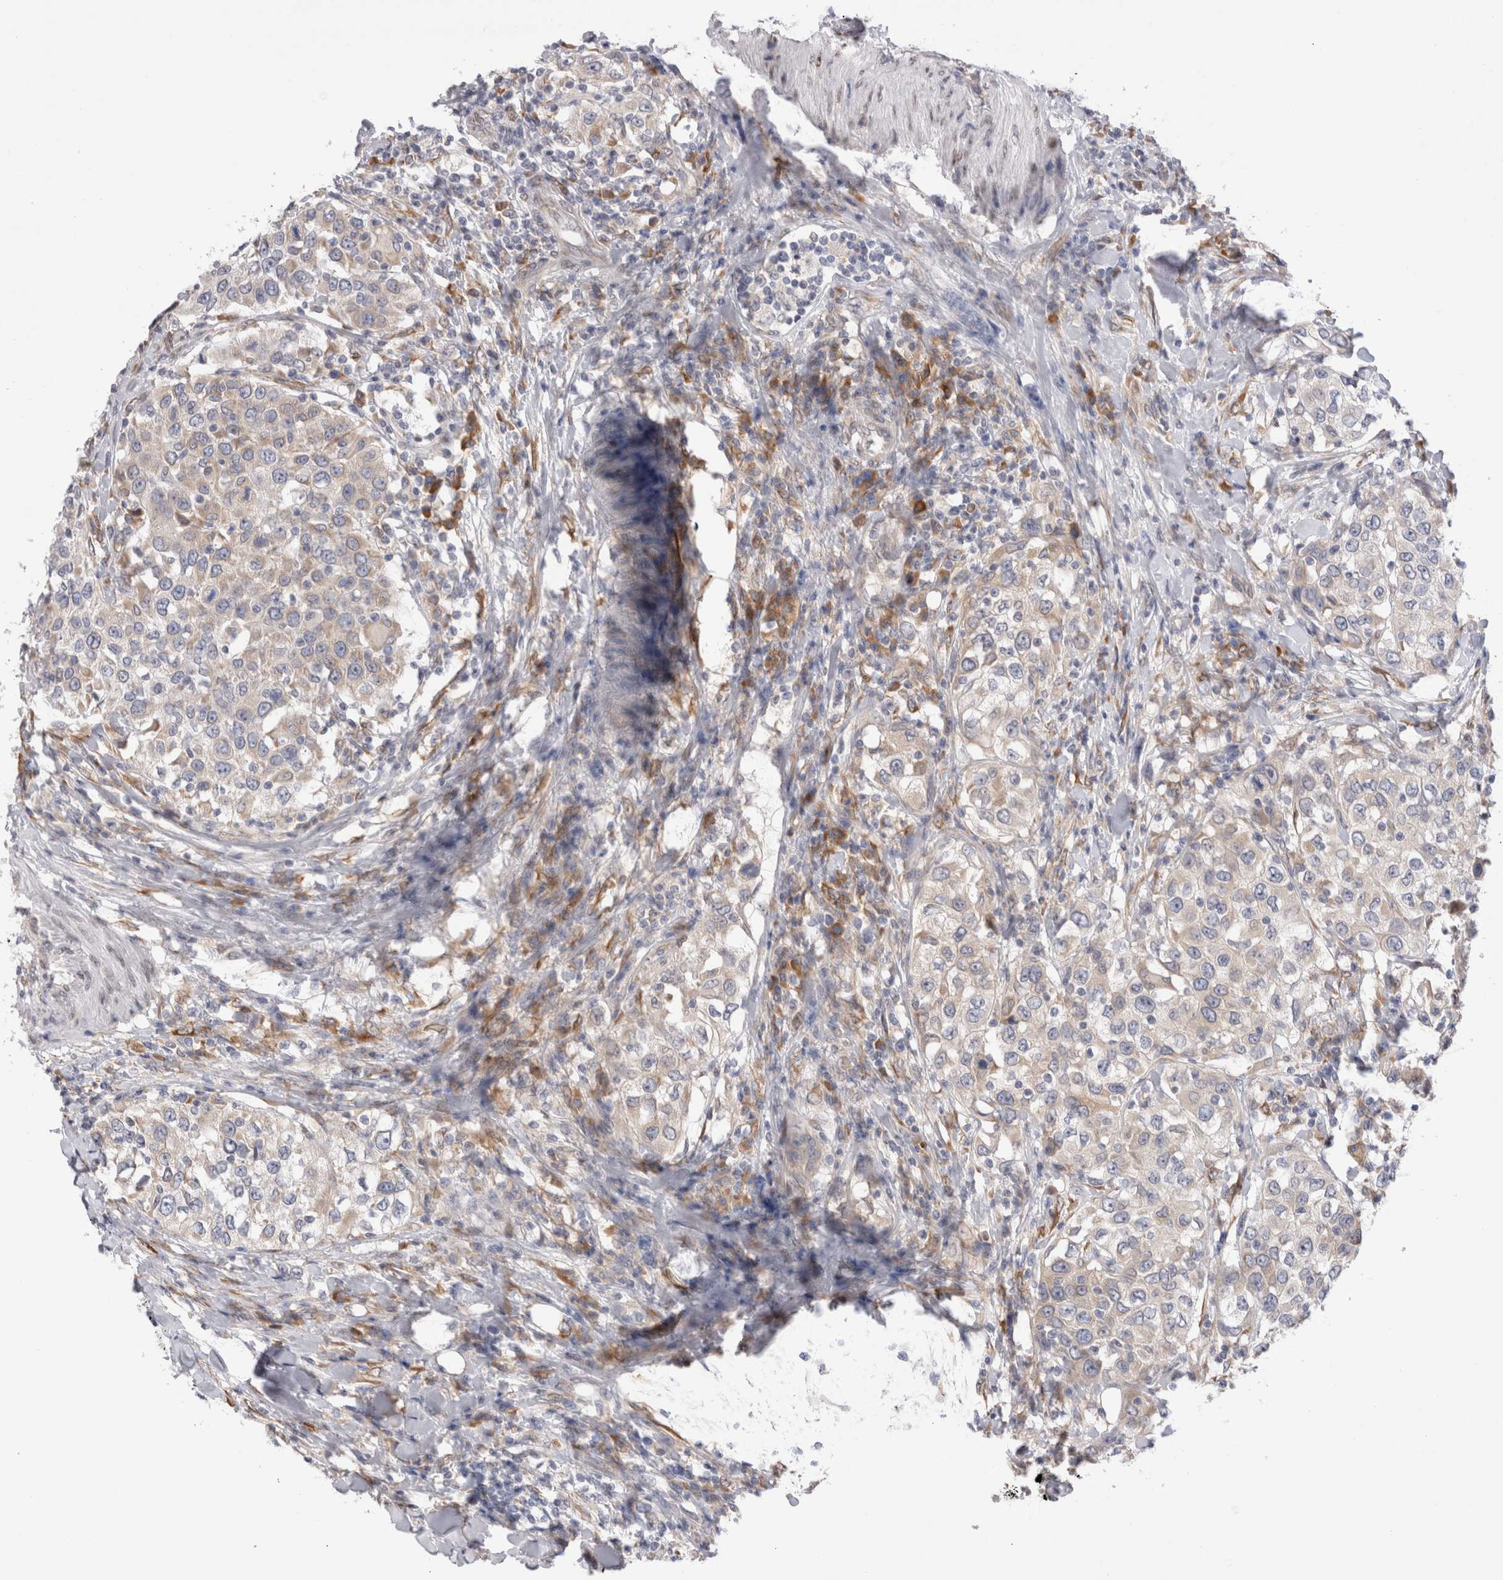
{"staining": {"intensity": "negative", "quantity": "none", "location": "none"}, "tissue": "urothelial cancer", "cell_type": "Tumor cells", "image_type": "cancer", "snomed": [{"axis": "morphology", "description": "Urothelial carcinoma, High grade"}, {"axis": "topography", "description": "Urinary bladder"}], "caption": "Immunohistochemistry image of neoplastic tissue: human high-grade urothelial carcinoma stained with DAB demonstrates no significant protein expression in tumor cells.", "gene": "VCPIP1", "patient": {"sex": "female", "age": 80}}